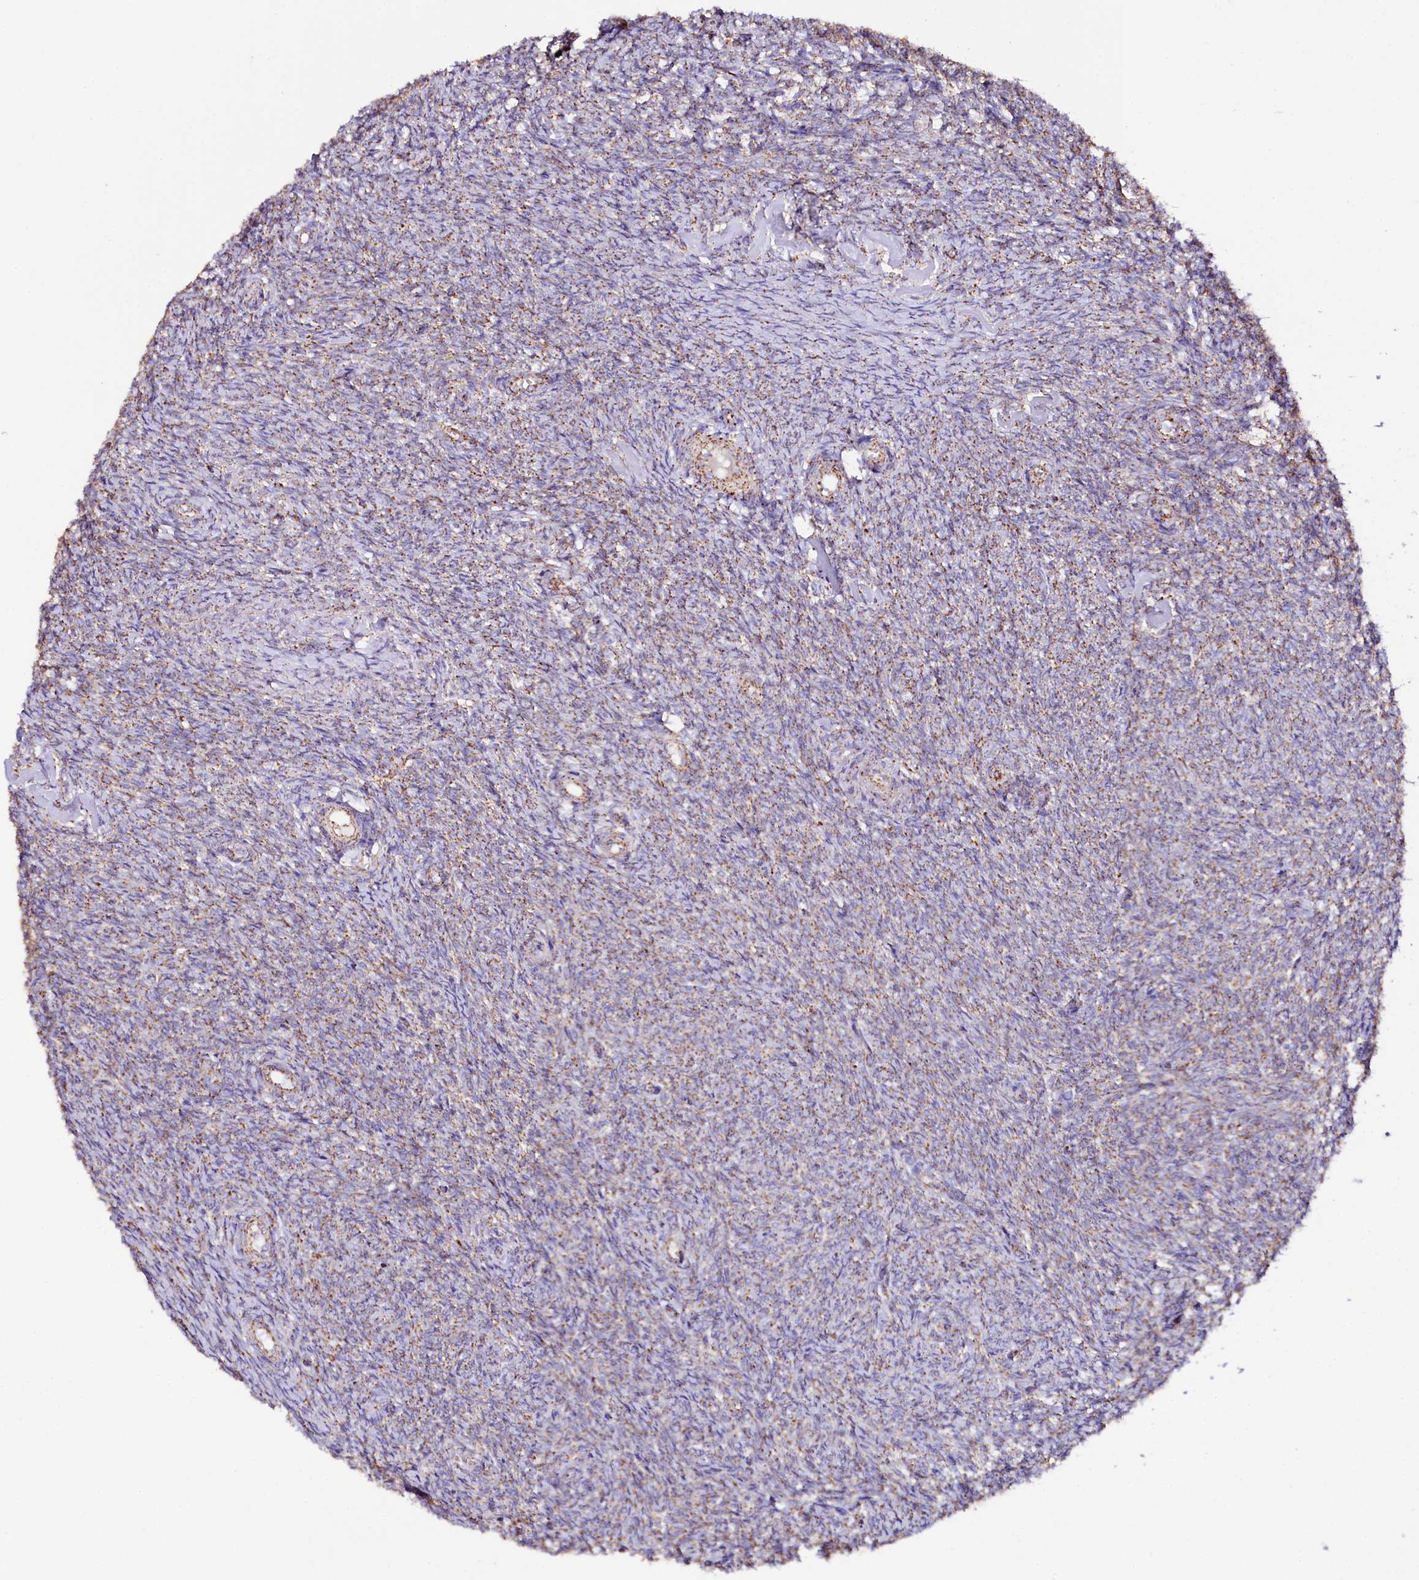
{"staining": {"intensity": "weak", "quantity": "25%-75%", "location": "cytoplasmic/membranous"}, "tissue": "ovary", "cell_type": "Ovarian stroma cells", "image_type": "normal", "snomed": [{"axis": "morphology", "description": "Normal tissue, NOS"}, {"axis": "topography", "description": "Ovary"}], "caption": "A high-resolution histopathology image shows immunohistochemistry (IHC) staining of unremarkable ovary, which reveals weak cytoplasmic/membranous expression in approximately 25%-75% of ovarian stroma cells.", "gene": "APLP2", "patient": {"sex": "female", "age": 44}}